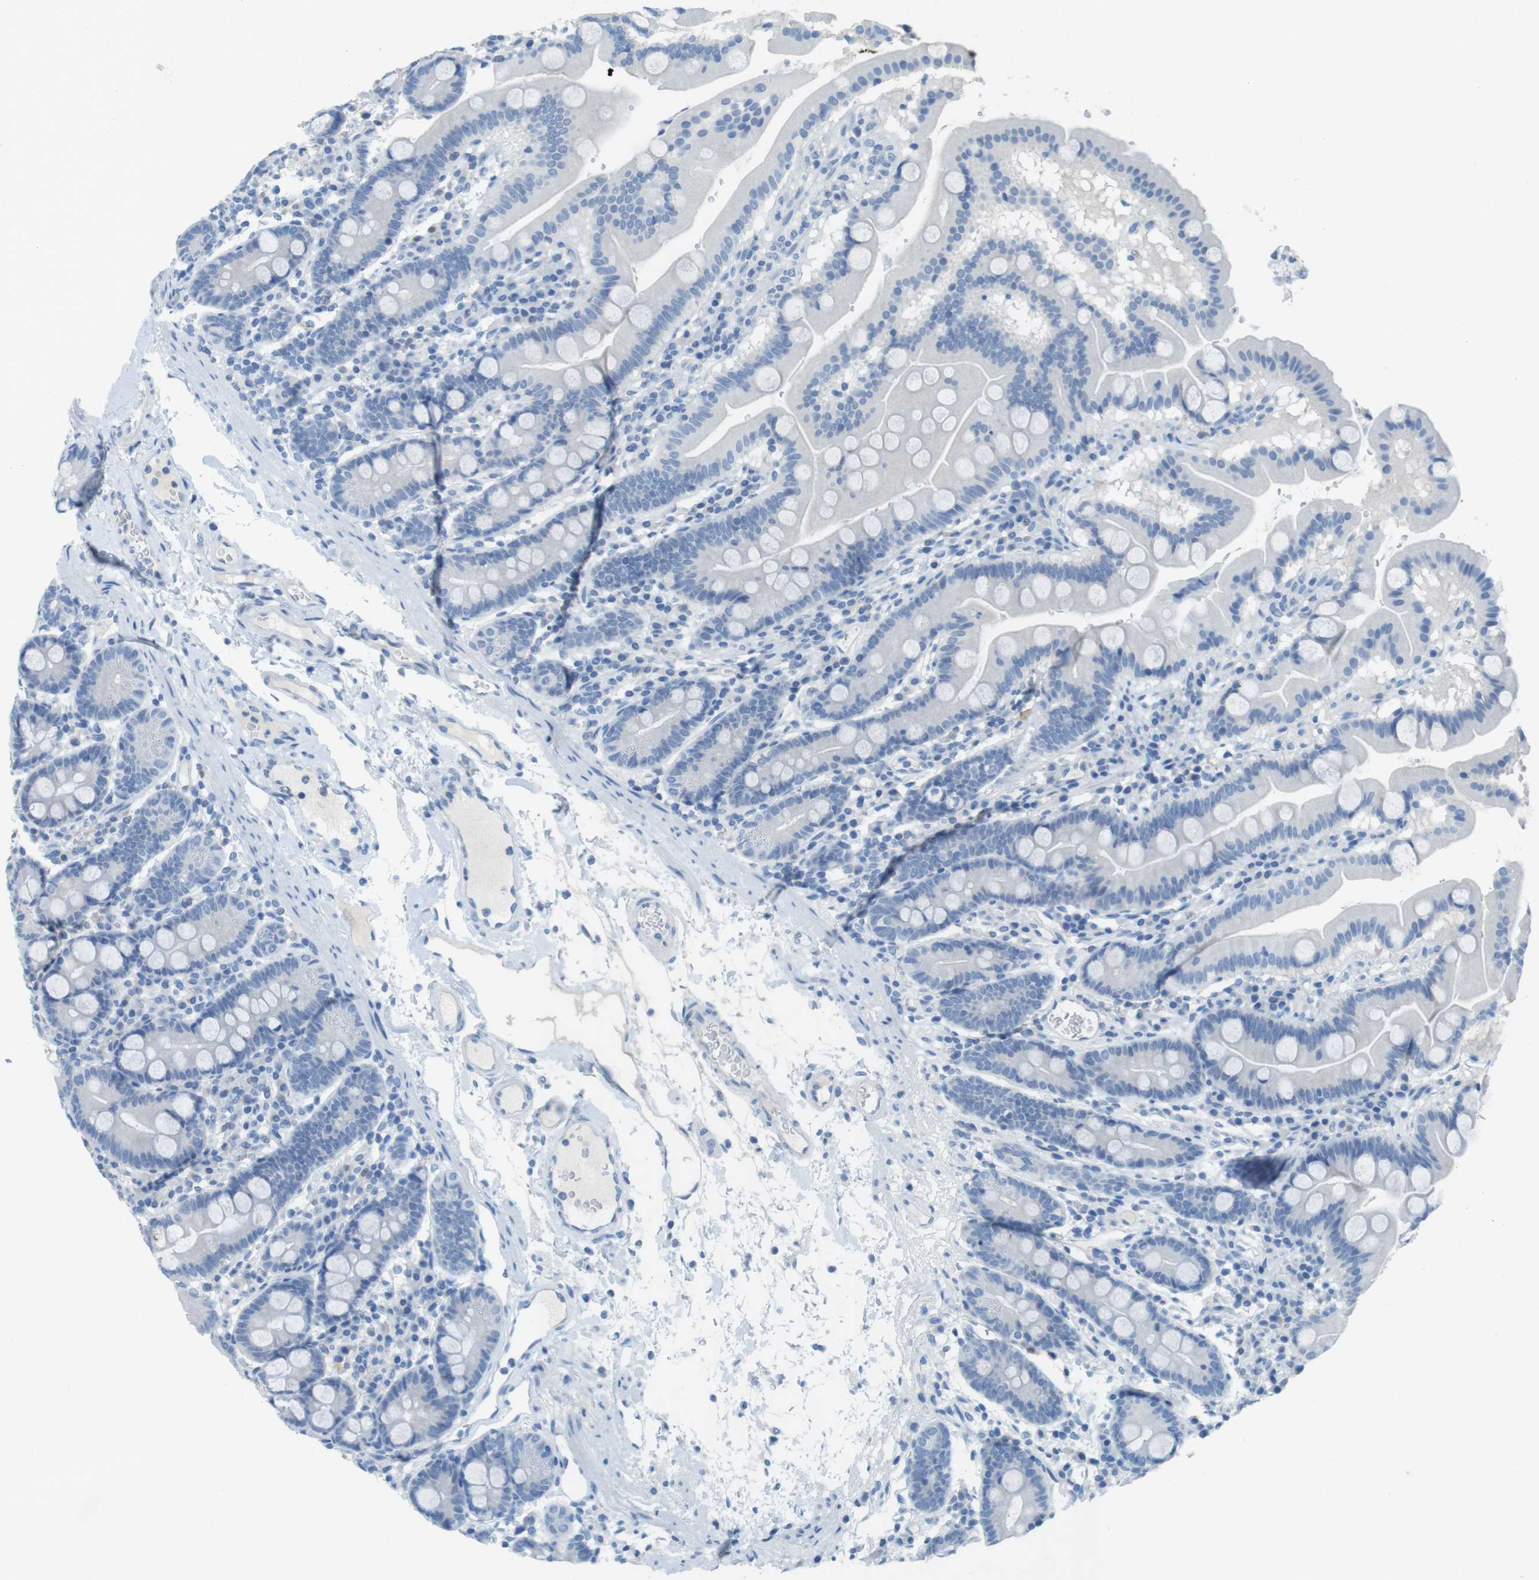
{"staining": {"intensity": "negative", "quantity": "none", "location": "none"}, "tissue": "duodenum", "cell_type": "Glandular cells", "image_type": "normal", "snomed": [{"axis": "morphology", "description": "Normal tissue, NOS"}, {"axis": "topography", "description": "Duodenum"}], "caption": "An image of human duodenum is negative for staining in glandular cells. (Stains: DAB immunohistochemistry with hematoxylin counter stain, Microscopy: brightfield microscopy at high magnification).", "gene": "CD320", "patient": {"sex": "male", "age": 50}}